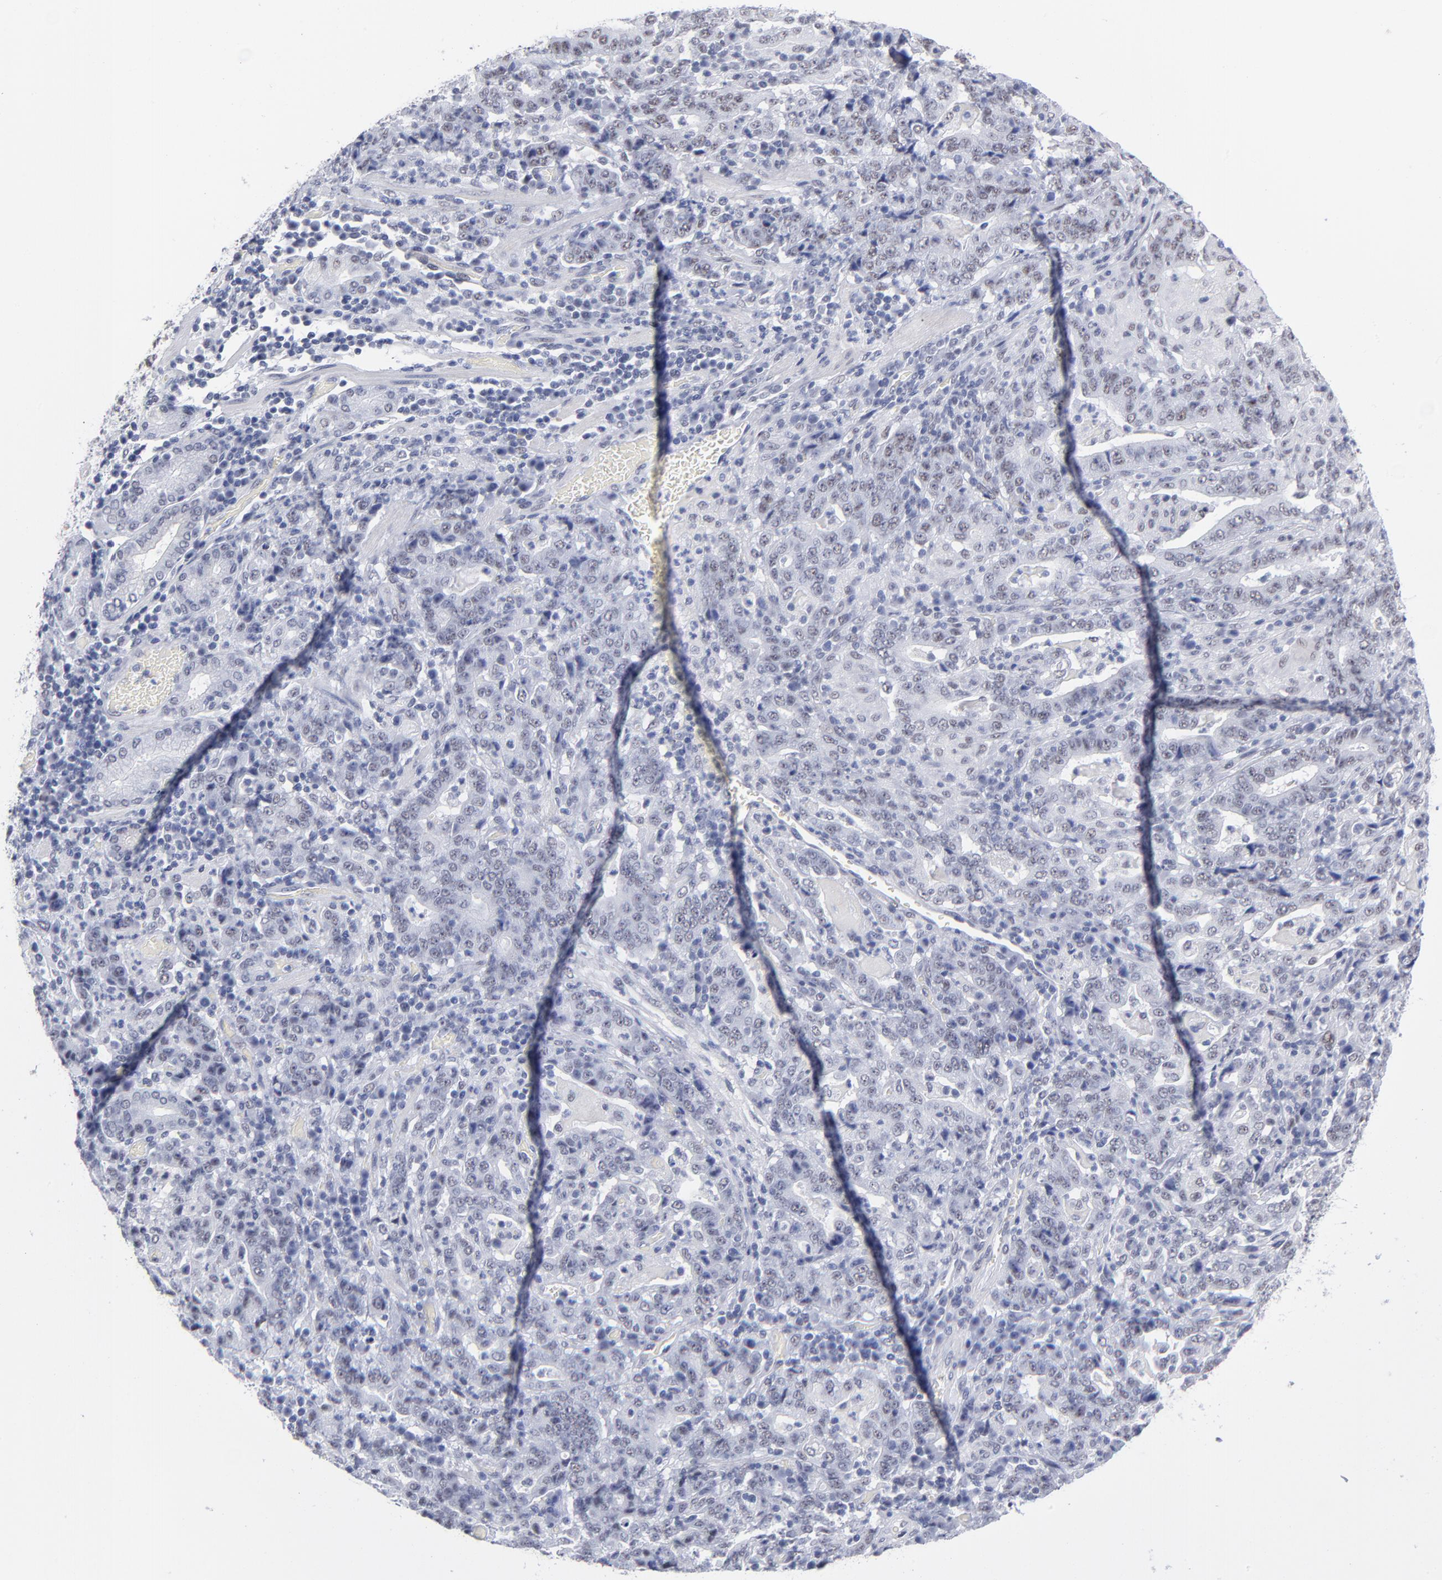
{"staining": {"intensity": "weak", "quantity": "25%-75%", "location": "nuclear"}, "tissue": "stomach cancer", "cell_type": "Tumor cells", "image_type": "cancer", "snomed": [{"axis": "morphology", "description": "Normal tissue, NOS"}, {"axis": "morphology", "description": "Adenocarcinoma, NOS"}, {"axis": "topography", "description": "Stomach, upper"}, {"axis": "topography", "description": "Stomach"}], "caption": "Immunohistochemical staining of human stomach cancer (adenocarcinoma) demonstrates low levels of weak nuclear expression in approximately 25%-75% of tumor cells.", "gene": "SNRPB", "patient": {"sex": "male", "age": 59}}